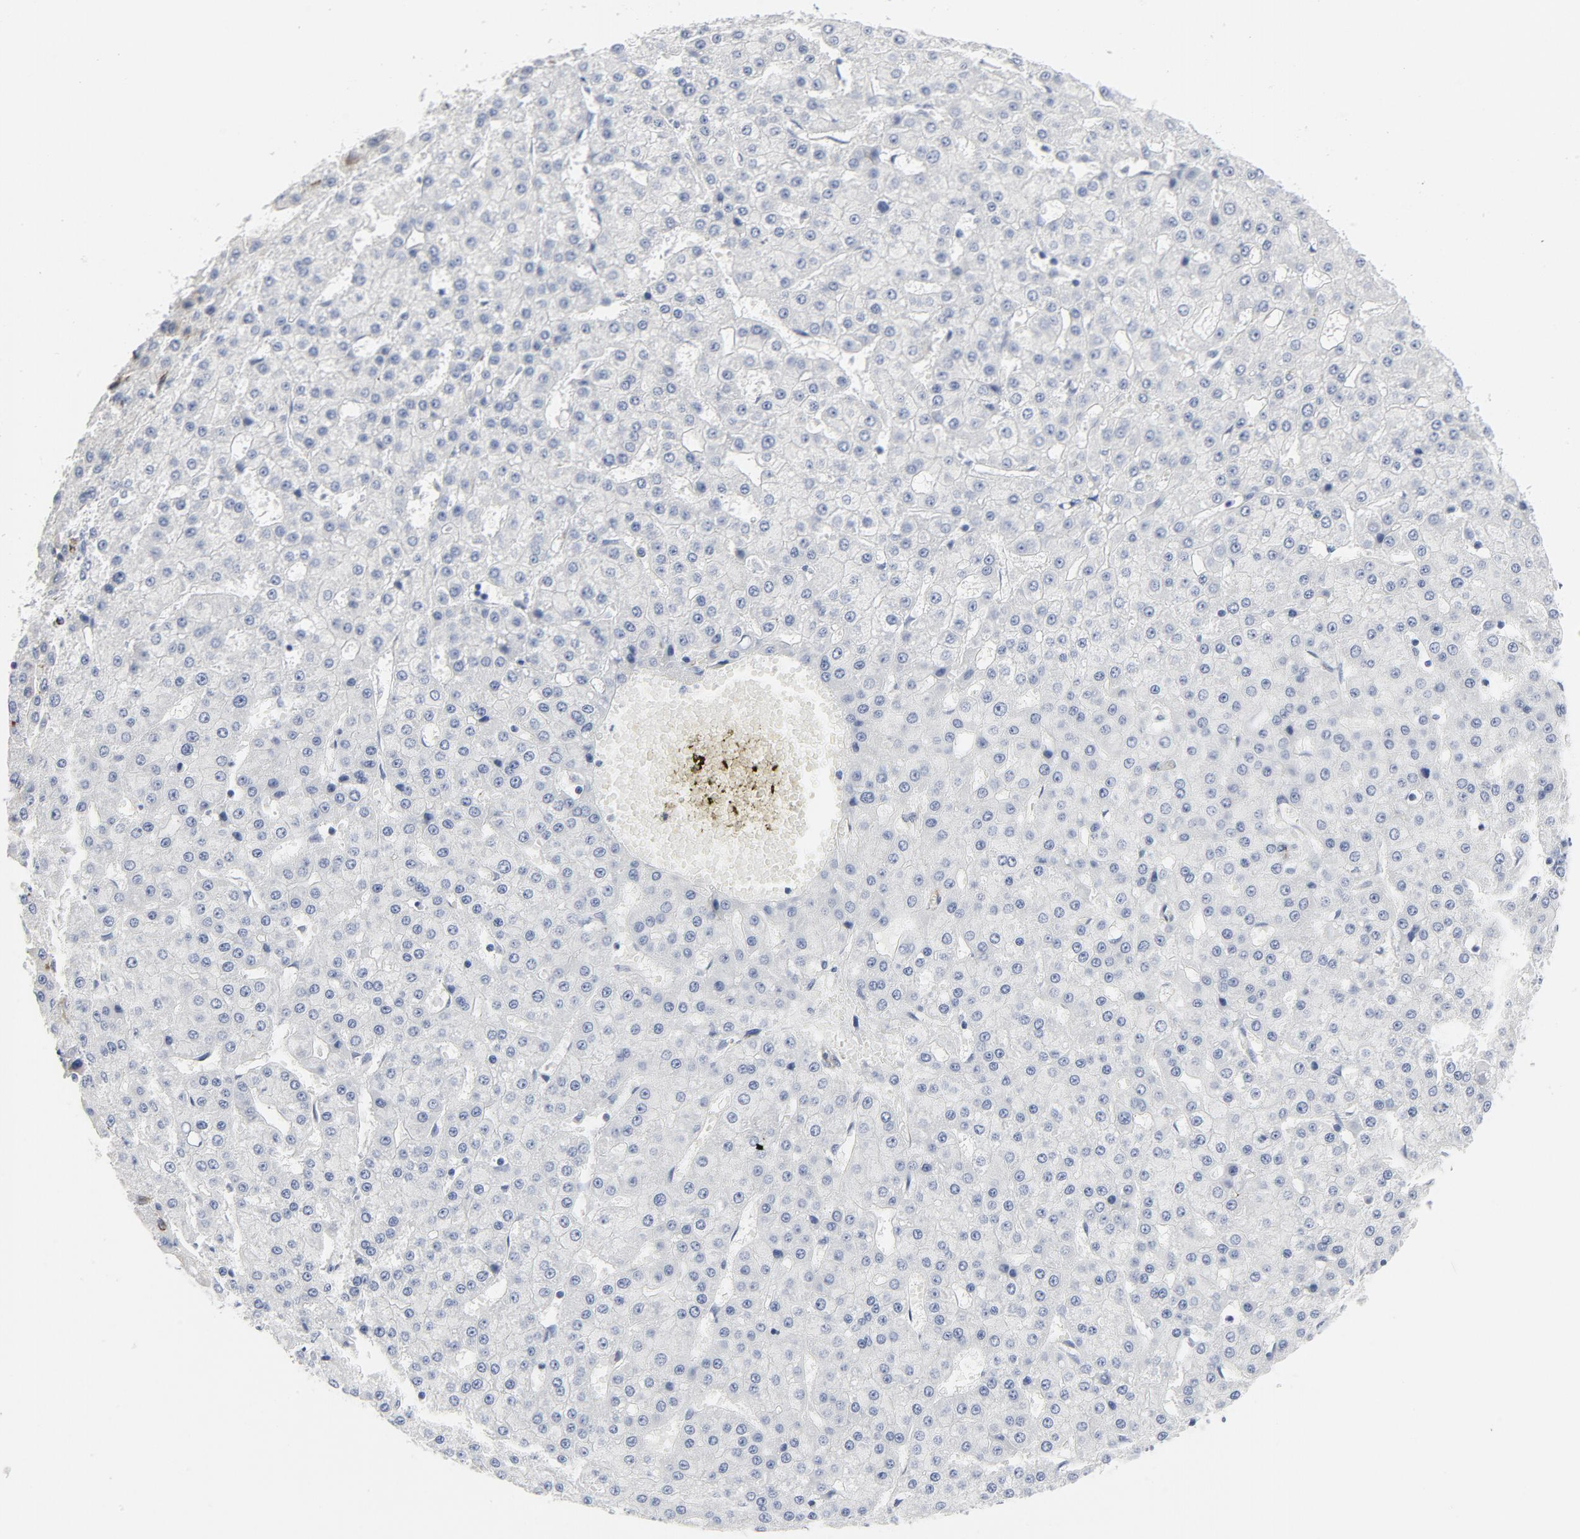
{"staining": {"intensity": "negative", "quantity": "none", "location": "none"}, "tissue": "liver cancer", "cell_type": "Tumor cells", "image_type": "cancer", "snomed": [{"axis": "morphology", "description": "Carcinoma, Hepatocellular, NOS"}, {"axis": "topography", "description": "Liver"}], "caption": "High power microscopy micrograph of an immunohistochemistry (IHC) histopathology image of hepatocellular carcinoma (liver), revealing no significant positivity in tumor cells.", "gene": "TUBB1", "patient": {"sex": "male", "age": 47}}